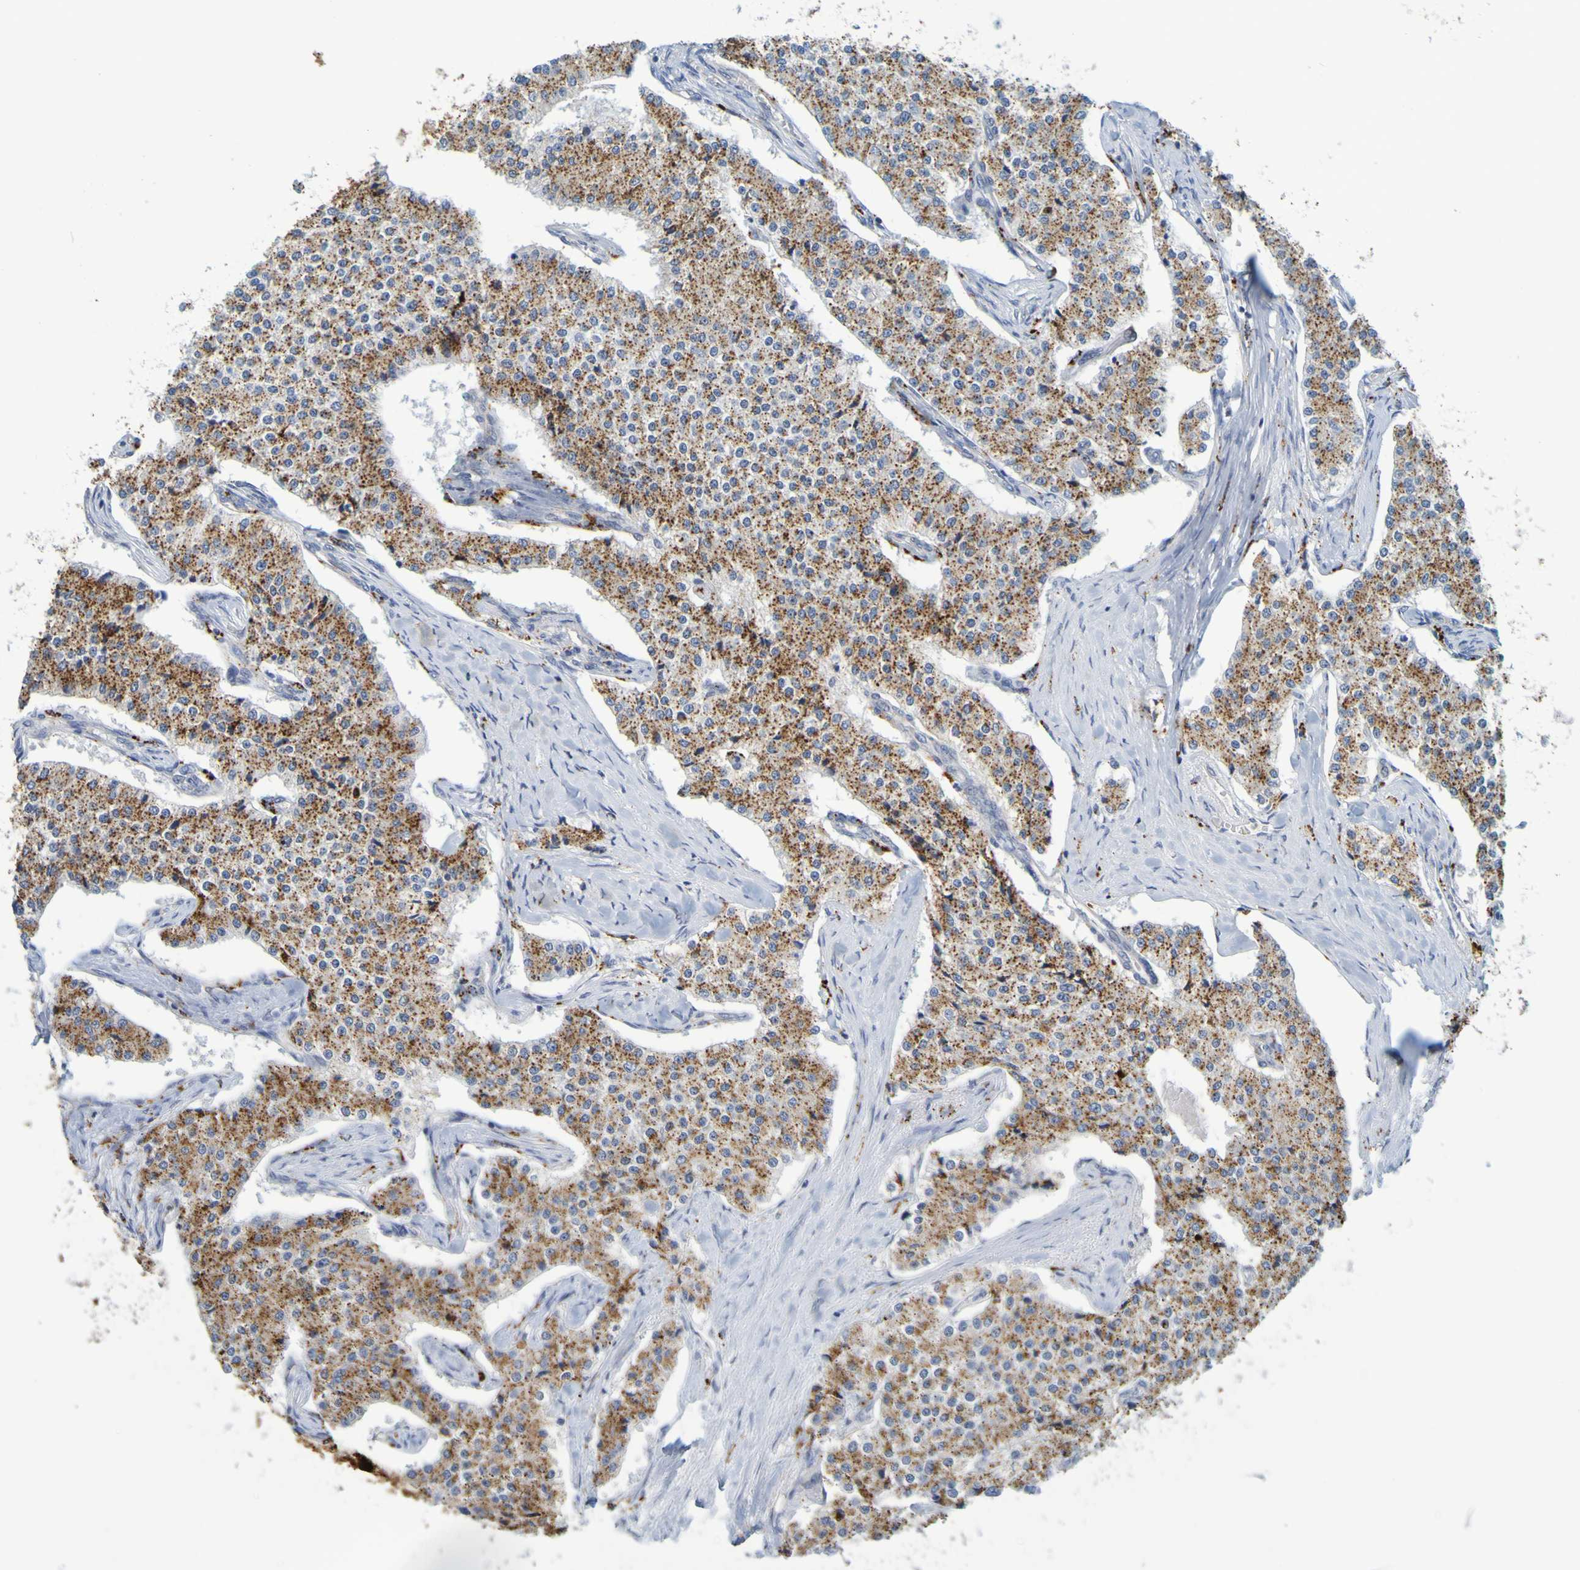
{"staining": {"intensity": "moderate", "quantity": ">75%", "location": "cytoplasmic/membranous"}, "tissue": "carcinoid", "cell_type": "Tumor cells", "image_type": "cancer", "snomed": [{"axis": "morphology", "description": "Carcinoid, malignant, NOS"}, {"axis": "topography", "description": "Colon"}], "caption": "Carcinoid stained with a brown dye shows moderate cytoplasmic/membranous positive expression in about >75% of tumor cells.", "gene": "TPH1", "patient": {"sex": "female", "age": 52}}